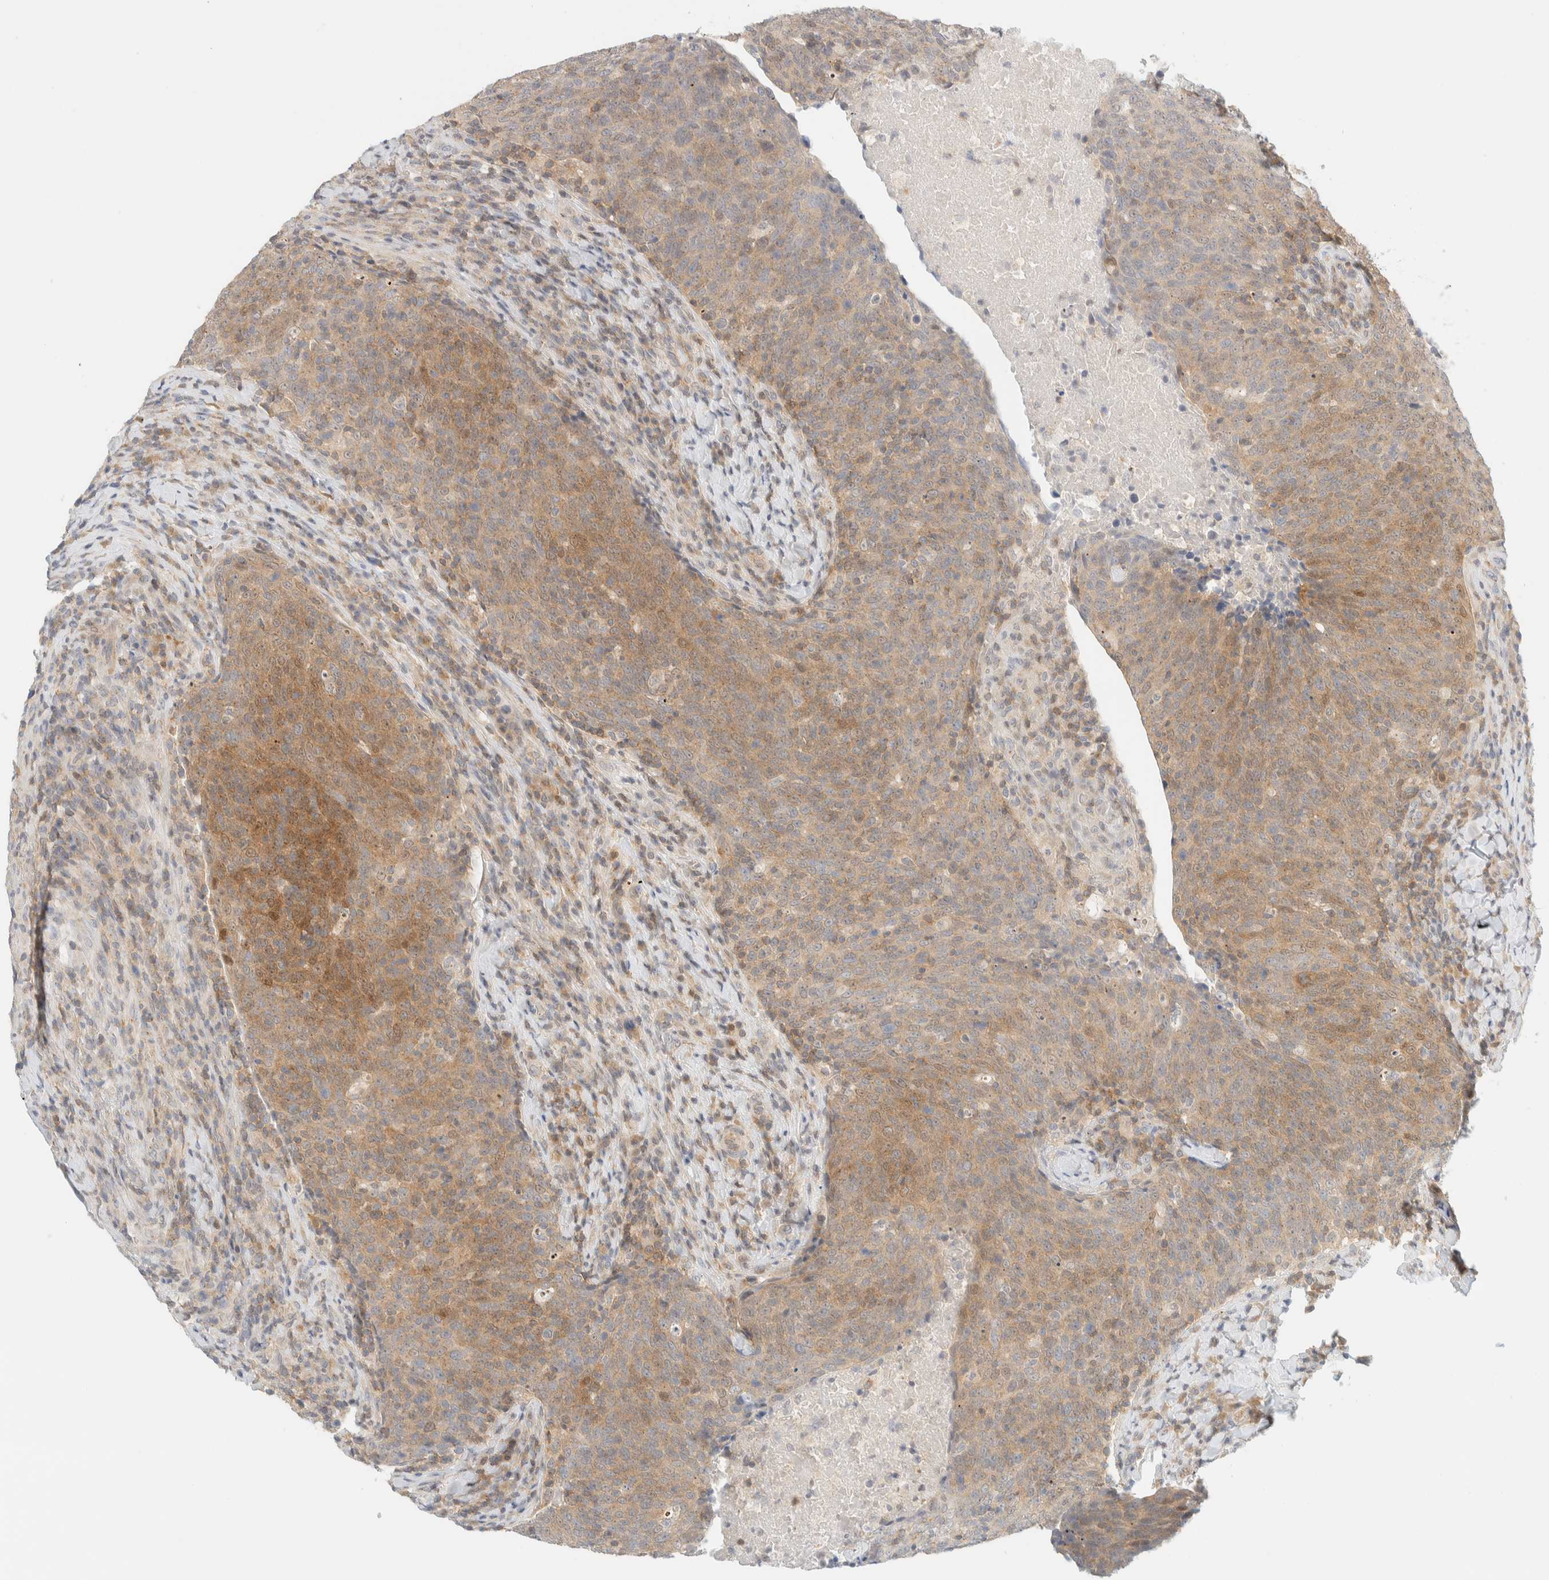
{"staining": {"intensity": "moderate", "quantity": ">75%", "location": "cytoplasmic/membranous"}, "tissue": "head and neck cancer", "cell_type": "Tumor cells", "image_type": "cancer", "snomed": [{"axis": "morphology", "description": "Squamous cell carcinoma, NOS"}, {"axis": "morphology", "description": "Squamous cell carcinoma, metastatic, NOS"}, {"axis": "topography", "description": "Lymph node"}, {"axis": "topography", "description": "Head-Neck"}], "caption": "There is medium levels of moderate cytoplasmic/membranous positivity in tumor cells of head and neck cancer (squamous cell carcinoma), as demonstrated by immunohistochemical staining (brown color).", "gene": "PCYT2", "patient": {"sex": "male", "age": 62}}